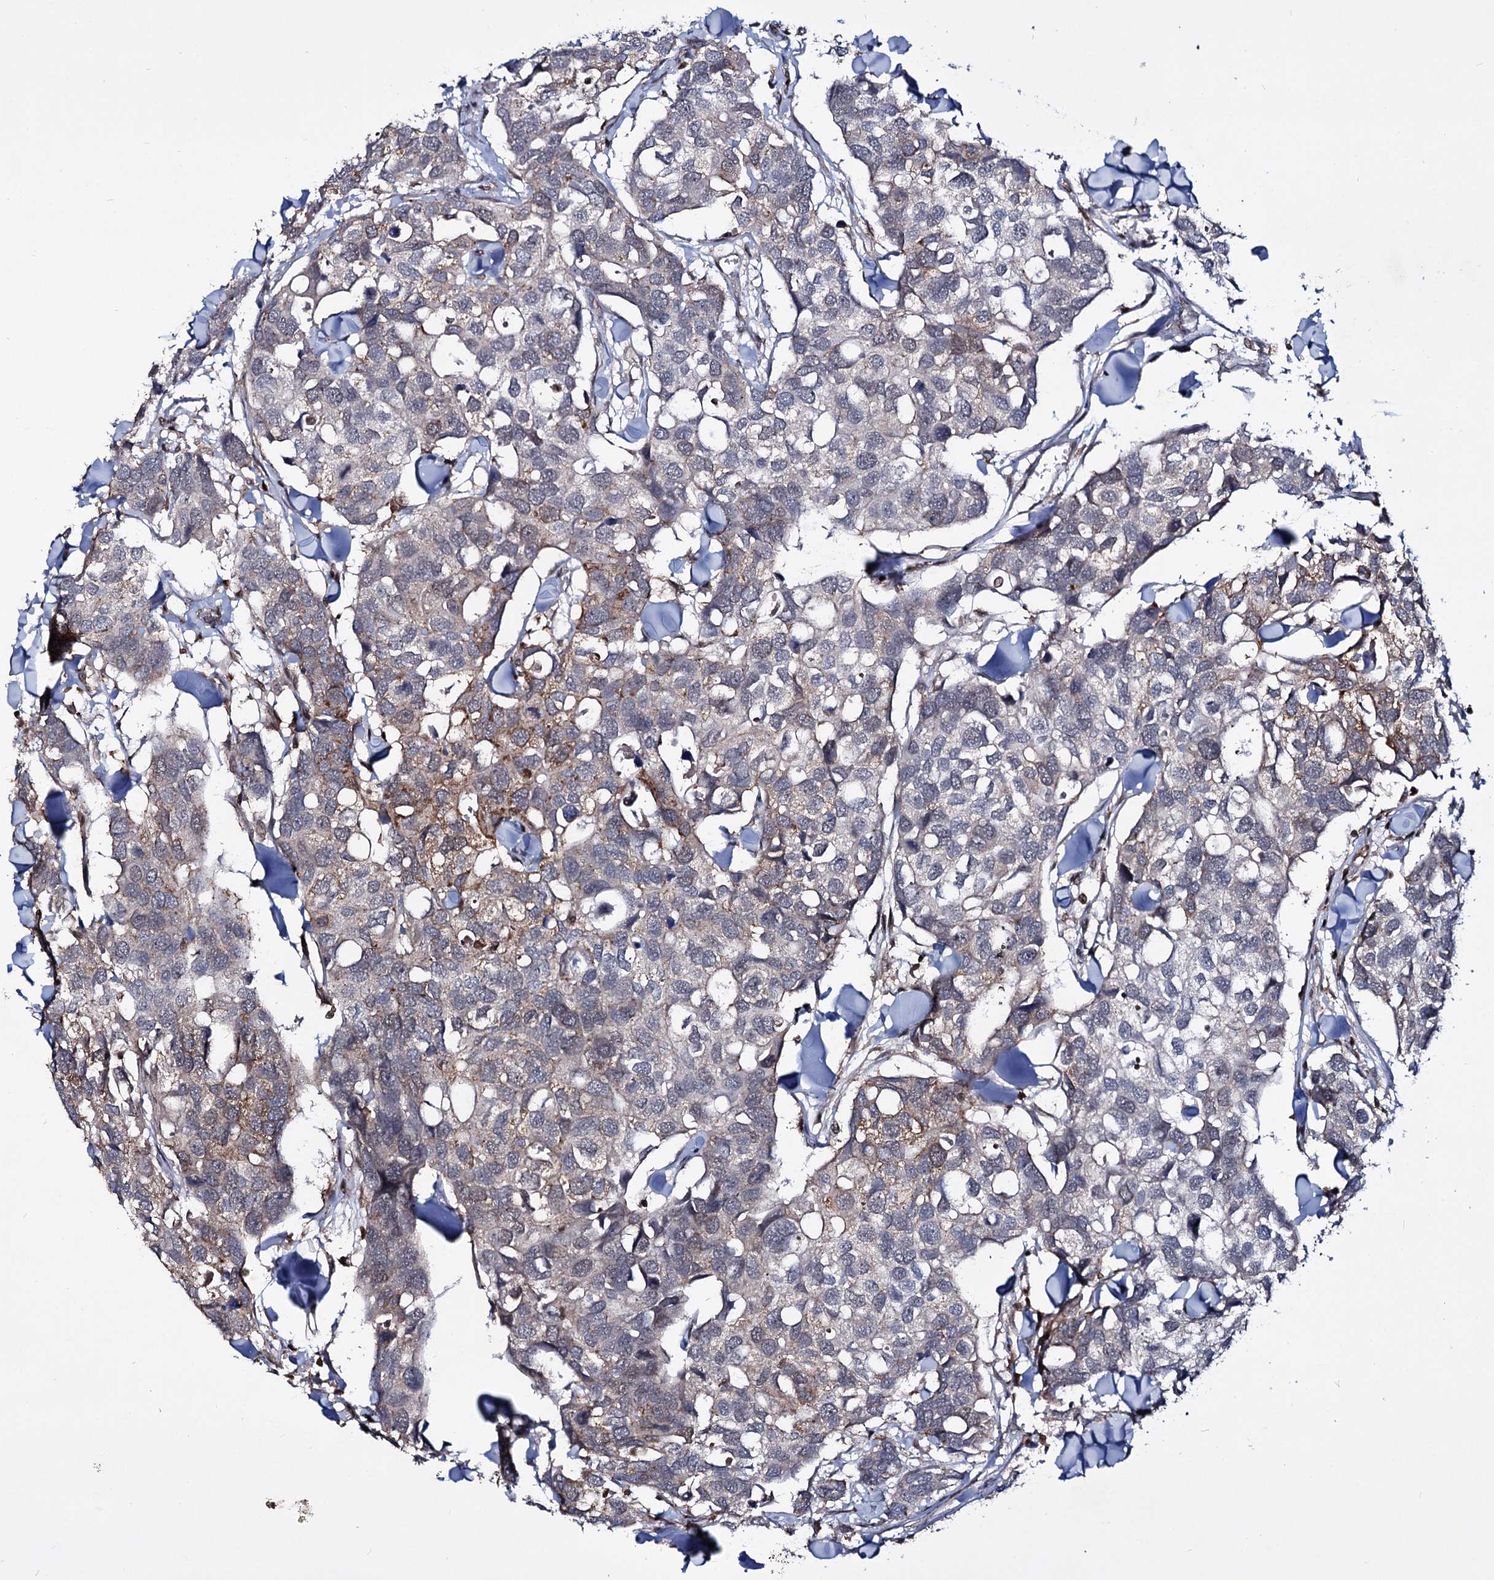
{"staining": {"intensity": "moderate", "quantity": "<25%", "location": "cytoplasmic/membranous"}, "tissue": "breast cancer", "cell_type": "Tumor cells", "image_type": "cancer", "snomed": [{"axis": "morphology", "description": "Duct carcinoma"}, {"axis": "topography", "description": "Breast"}], "caption": "A brown stain labels moderate cytoplasmic/membranous staining of a protein in breast infiltrating ductal carcinoma tumor cells.", "gene": "SMCHD1", "patient": {"sex": "female", "age": 83}}